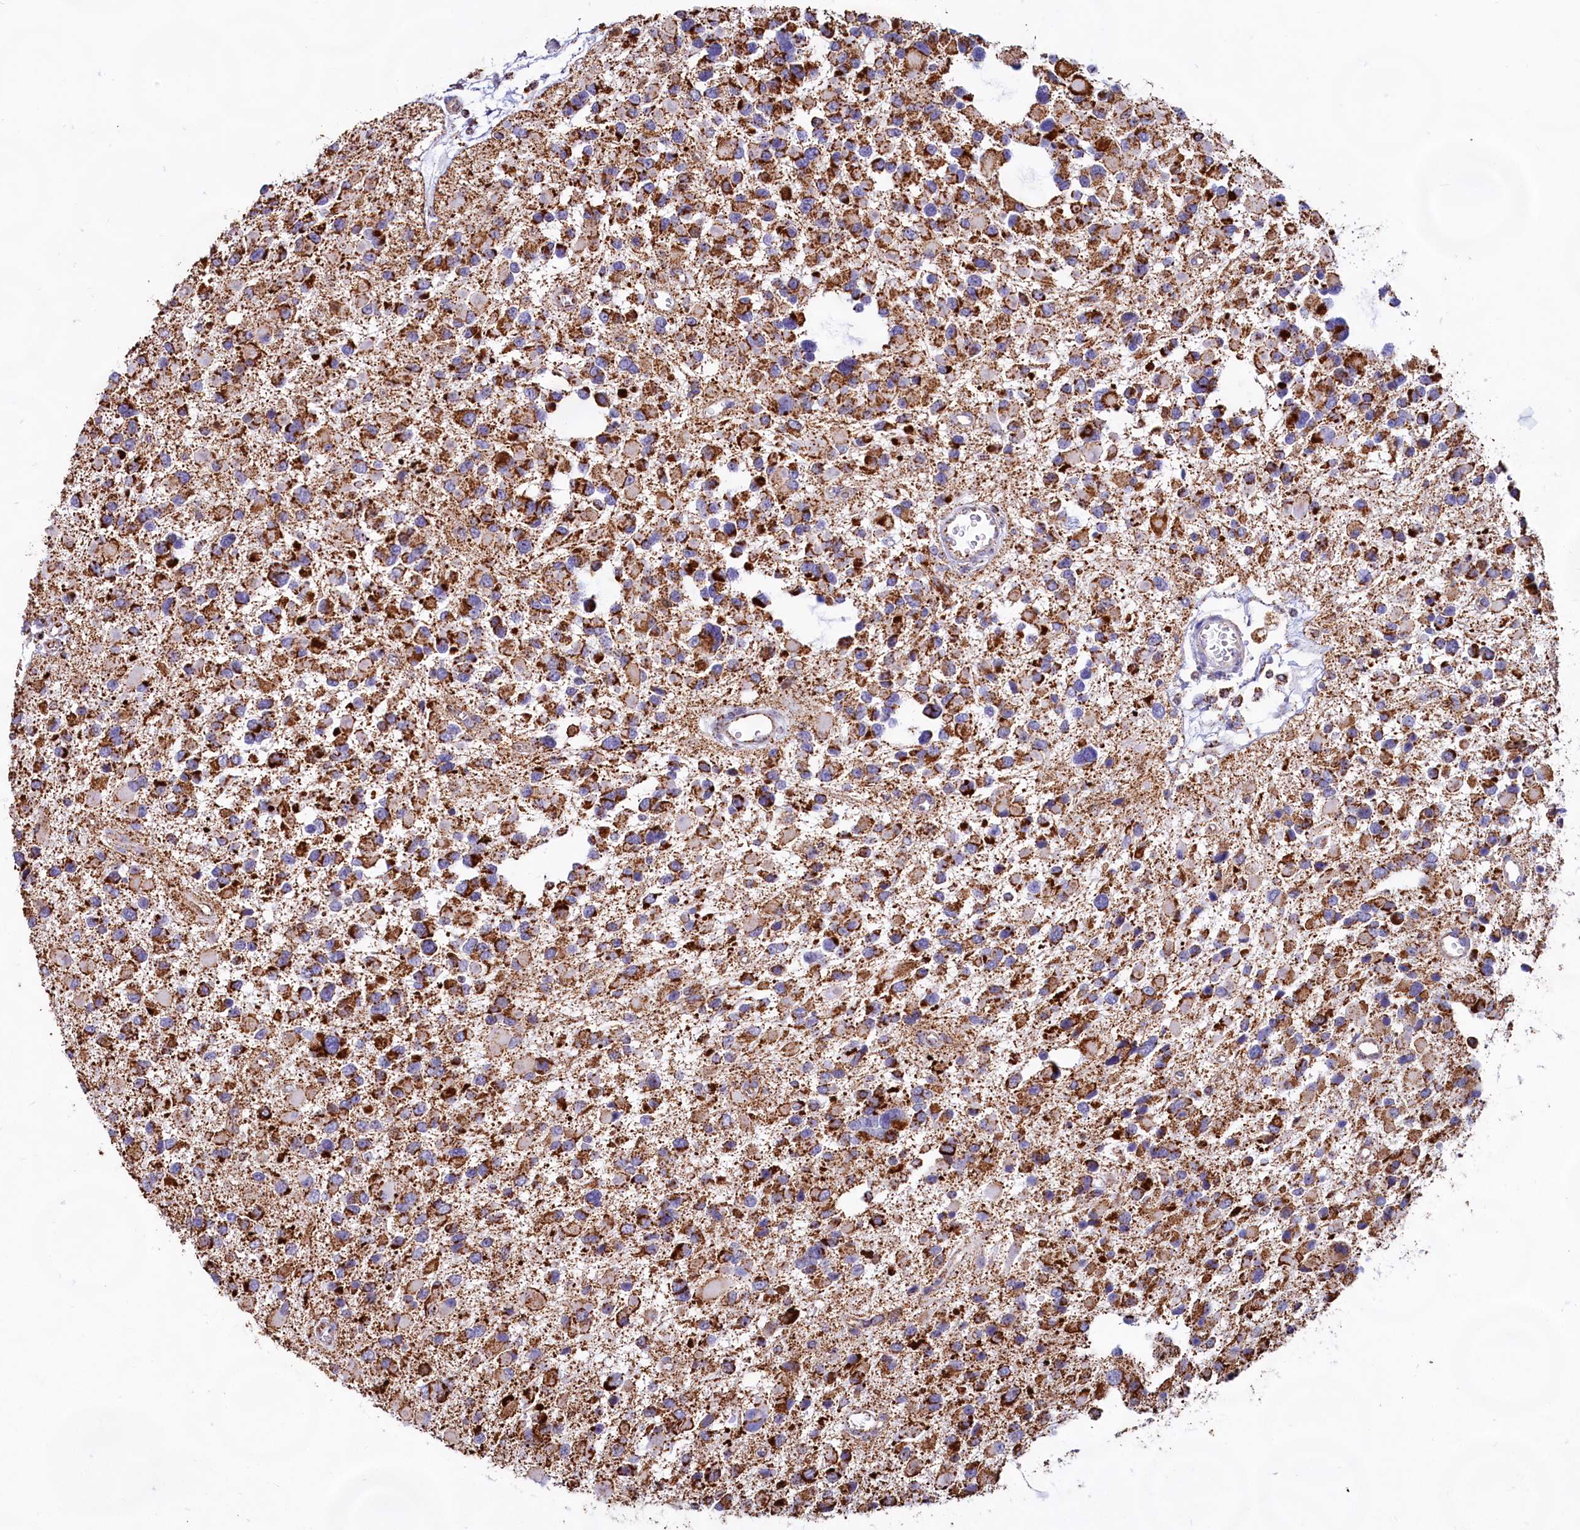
{"staining": {"intensity": "strong", "quantity": ">75%", "location": "cytoplasmic/membranous"}, "tissue": "glioma", "cell_type": "Tumor cells", "image_type": "cancer", "snomed": [{"axis": "morphology", "description": "Glioma, malignant, High grade"}, {"axis": "topography", "description": "Brain"}], "caption": "Malignant glioma (high-grade) was stained to show a protein in brown. There is high levels of strong cytoplasmic/membranous positivity in approximately >75% of tumor cells. (DAB (3,3'-diaminobenzidine) IHC, brown staining for protein, blue staining for nuclei).", "gene": "C1D", "patient": {"sex": "male", "age": 53}}